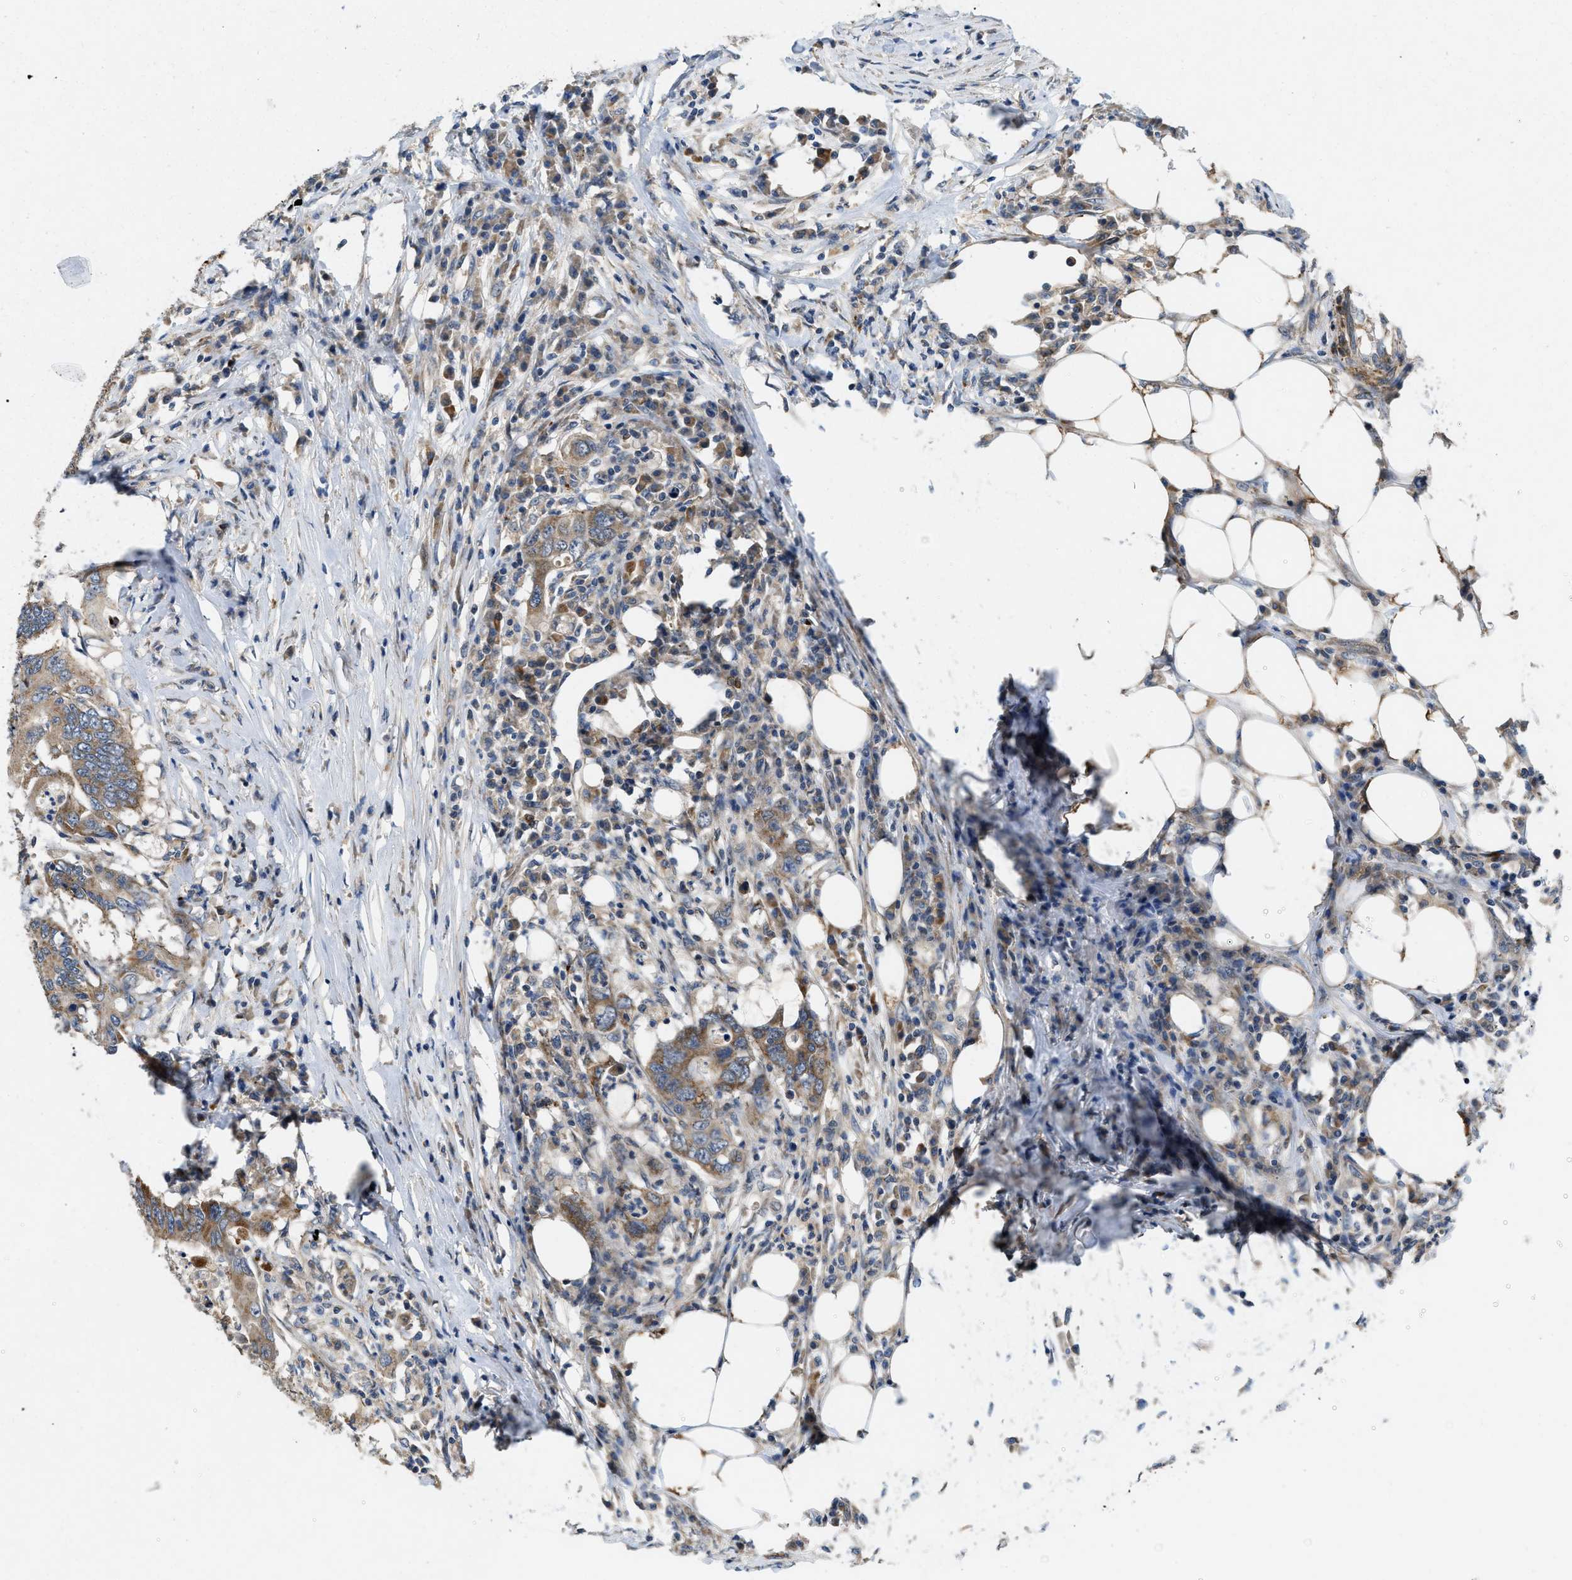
{"staining": {"intensity": "moderate", "quantity": ">75%", "location": "cytoplasmic/membranous"}, "tissue": "colorectal cancer", "cell_type": "Tumor cells", "image_type": "cancer", "snomed": [{"axis": "morphology", "description": "Adenocarcinoma, NOS"}, {"axis": "topography", "description": "Colon"}], "caption": "Colorectal cancer (adenocarcinoma) stained with a protein marker shows moderate staining in tumor cells.", "gene": "ZNF599", "patient": {"sex": "male", "age": 71}}